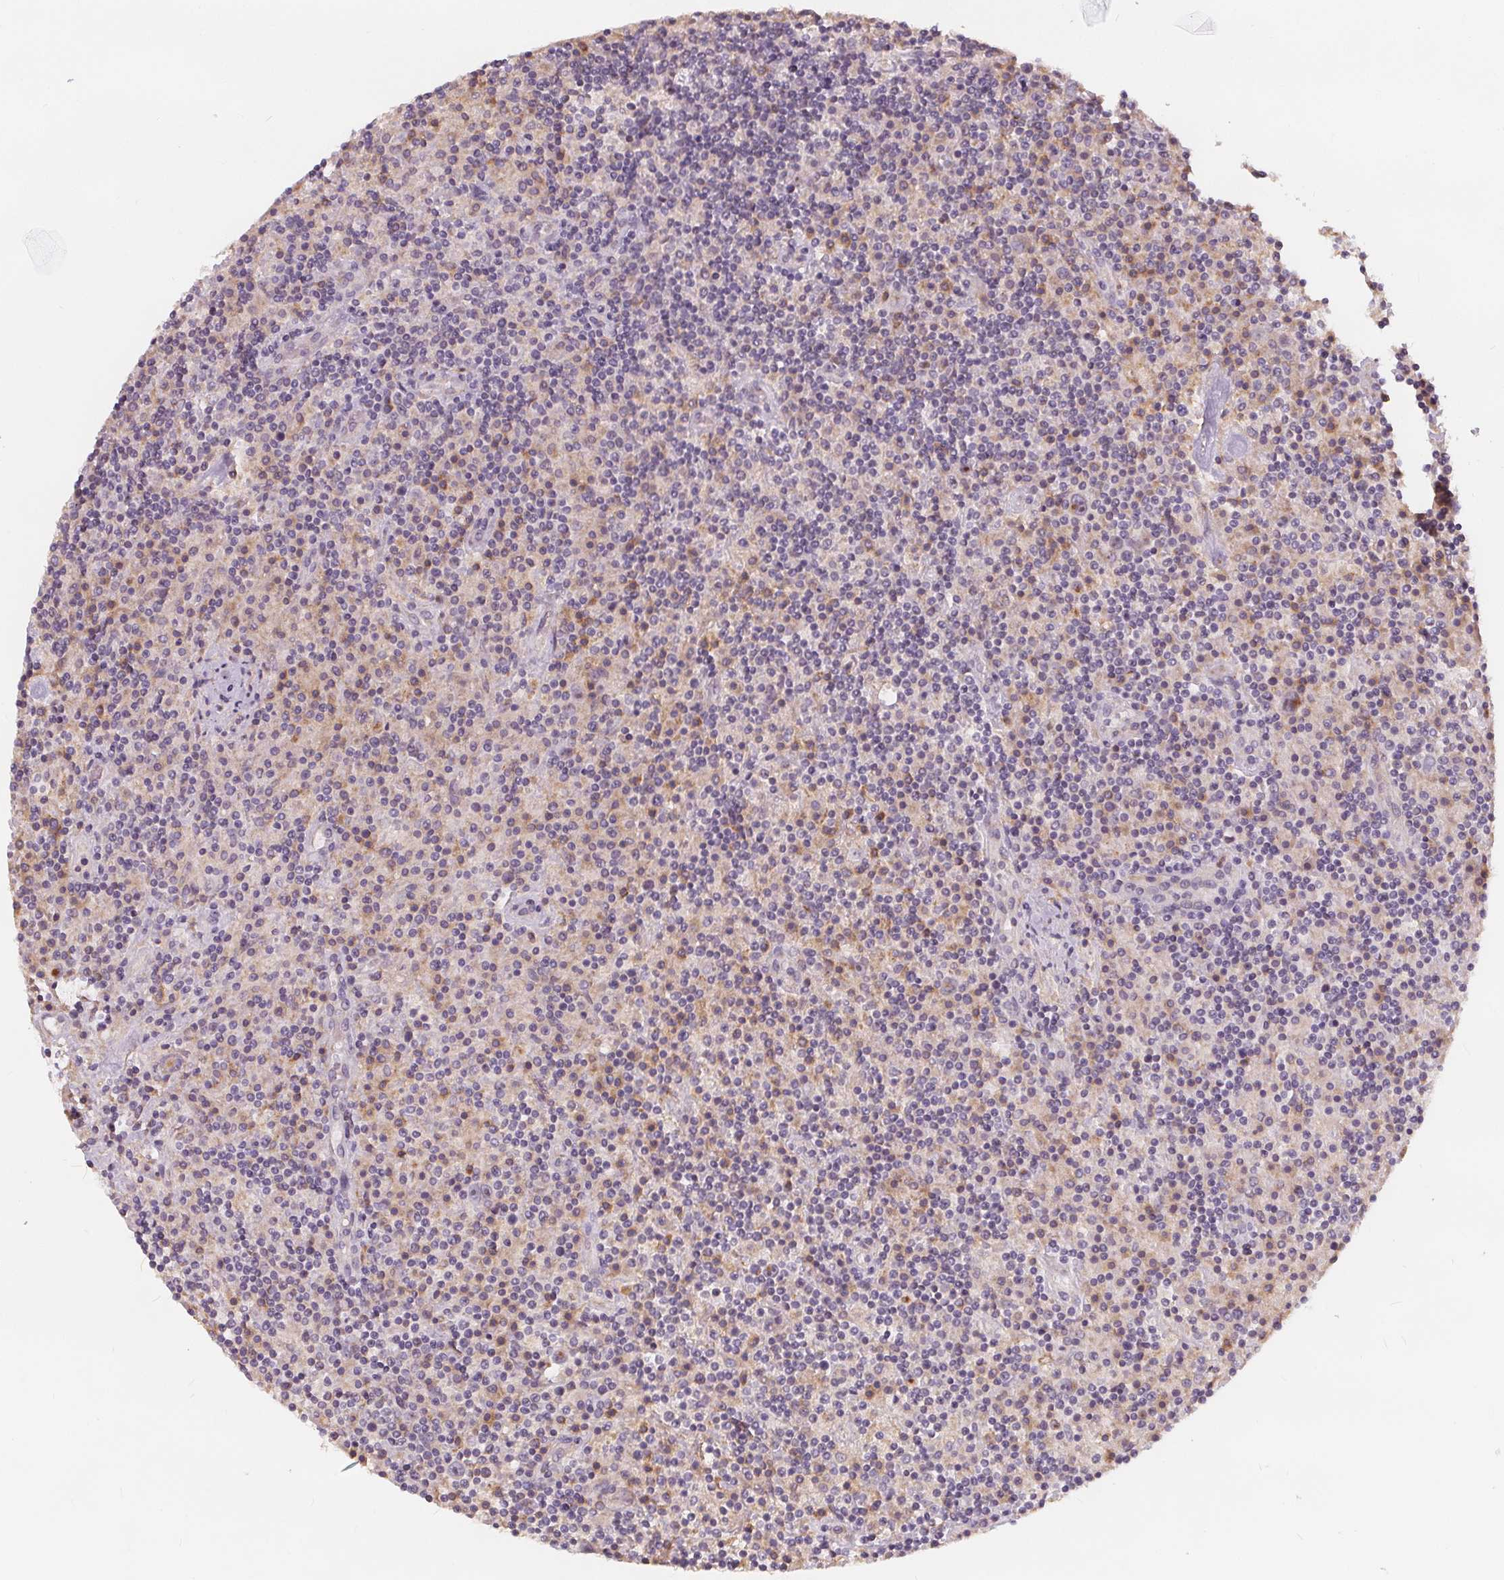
{"staining": {"intensity": "negative", "quantity": "none", "location": "none"}, "tissue": "lymphoma", "cell_type": "Tumor cells", "image_type": "cancer", "snomed": [{"axis": "morphology", "description": "Hodgkin's disease, NOS"}, {"axis": "topography", "description": "Lymph node"}], "caption": "DAB (3,3'-diaminobenzidine) immunohistochemical staining of human Hodgkin's disease reveals no significant expression in tumor cells.", "gene": "DRC3", "patient": {"sex": "male", "age": 70}}